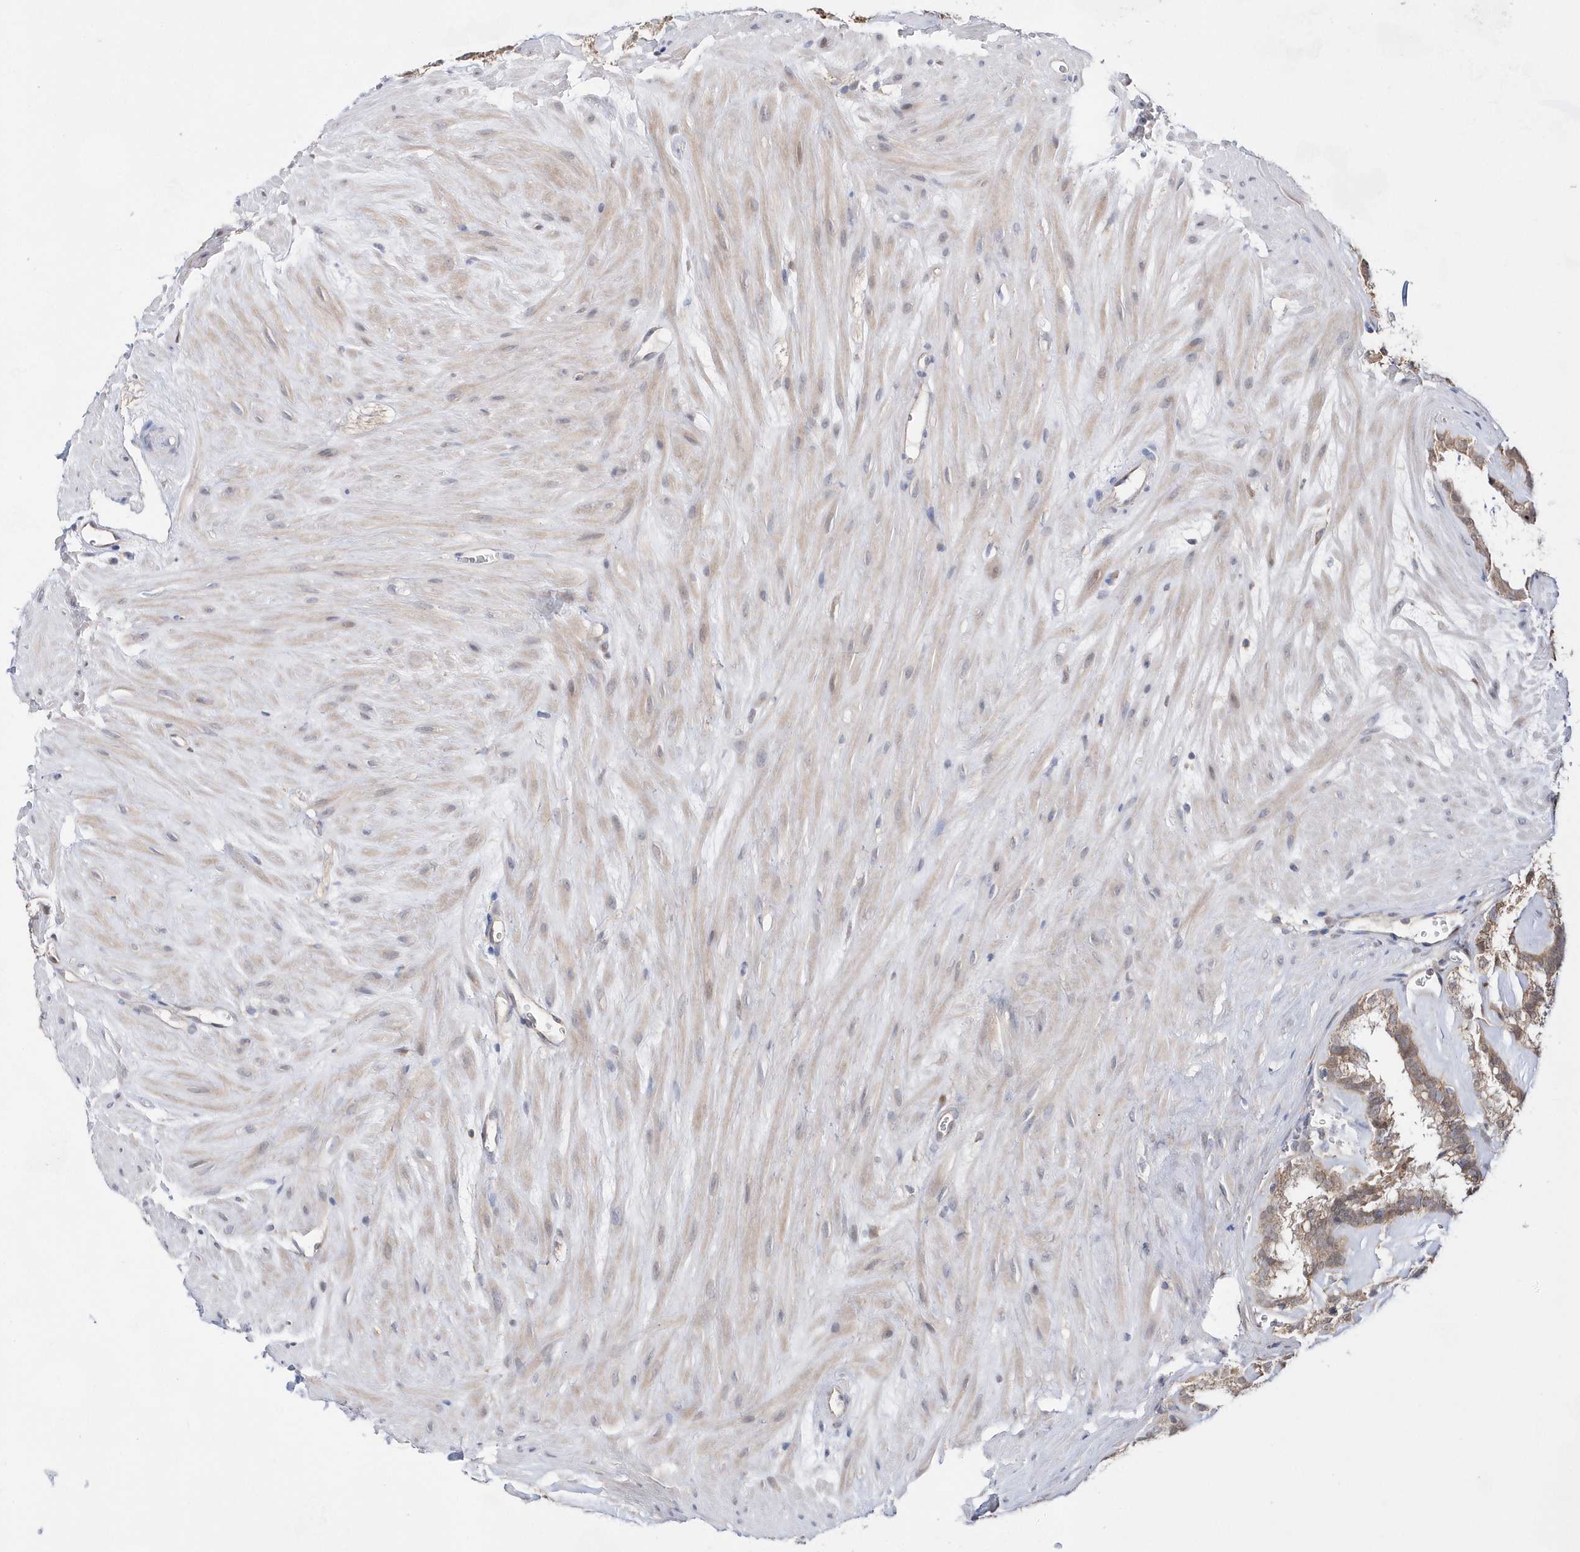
{"staining": {"intensity": "moderate", "quantity": ">75%", "location": "cytoplasmic/membranous"}, "tissue": "seminal vesicle", "cell_type": "Glandular cells", "image_type": "normal", "snomed": [{"axis": "morphology", "description": "Normal tissue, NOS"}, {"axis": "topography", "description": "Prostate"}, {"axis": "topography", "description": "Seminal veicle"}], "caption": "Immunohistochemistry (IHC) of normal seminal vesicle demonstrates medium levels of moderate cytoplasmic/membranous expression in about >75% of glandular cells. (Stains: DAB in brown, nuclei in blue, Microscopy: brightfield microscopy at high magnification).", "gene": "BDH2", "patient": {"sex": "male", "age": 59}}